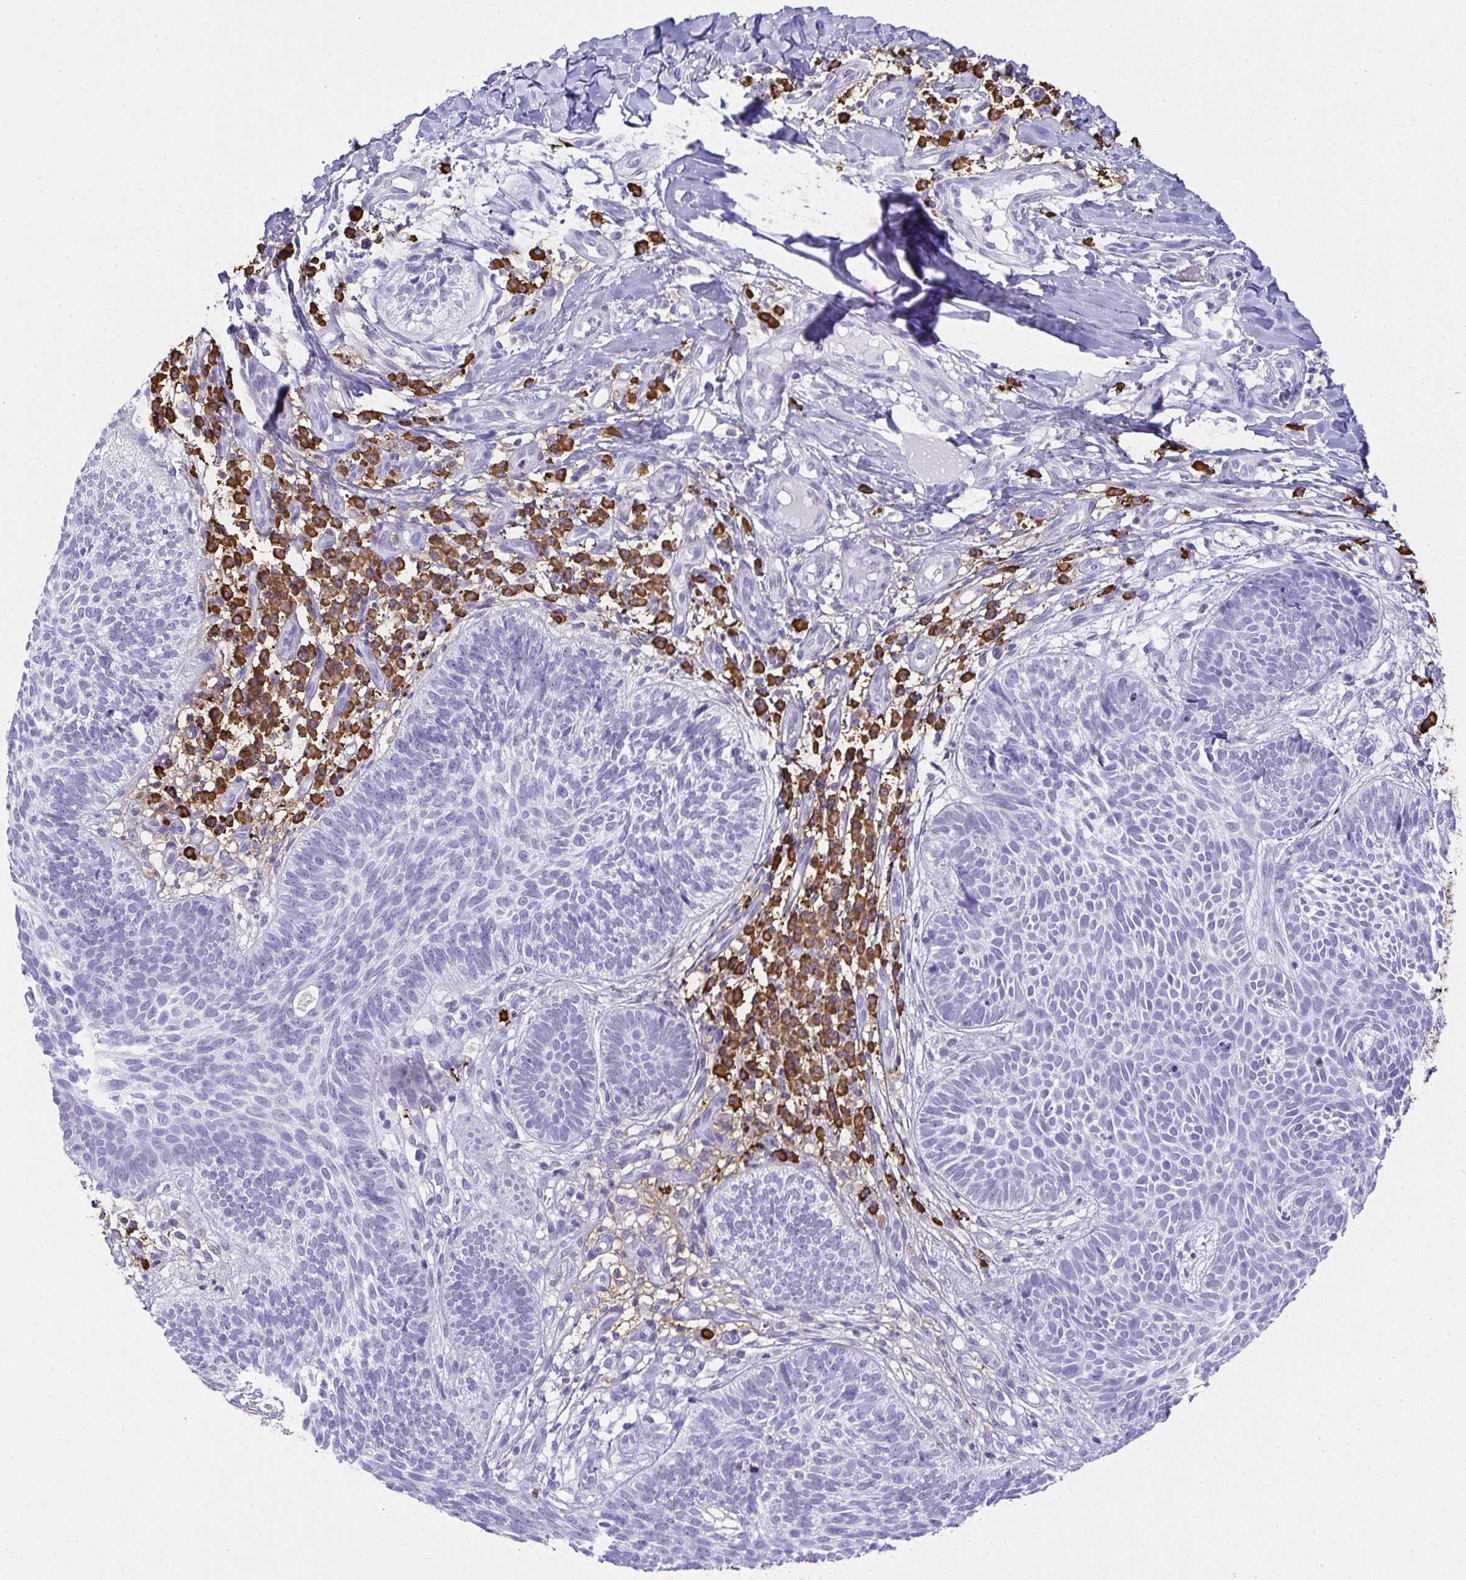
{"staining": {"intensity": "negative", "quantity": "none", "location": "none"}, "tissue": "skin cancer", "cell_type": "Tumor cells", "image_type": "cancer", "snomed": [{"axis": "morphology", "description": "Basal cell carcinoma"}, {"axis": "topography", "description": "Skin"}, {"axis": "topography", "description": "Skin of leg"}], "caption": "Immunohistochemical staining of human skin cancer (basal cell carcinoma) reveals no significant positivity in tumor cells. (Immunohistochemistry (ihc), brightfield microscopy, high magnification).", "gene": "CDADC1", "patient": {"sex": "female", "age": 87}}